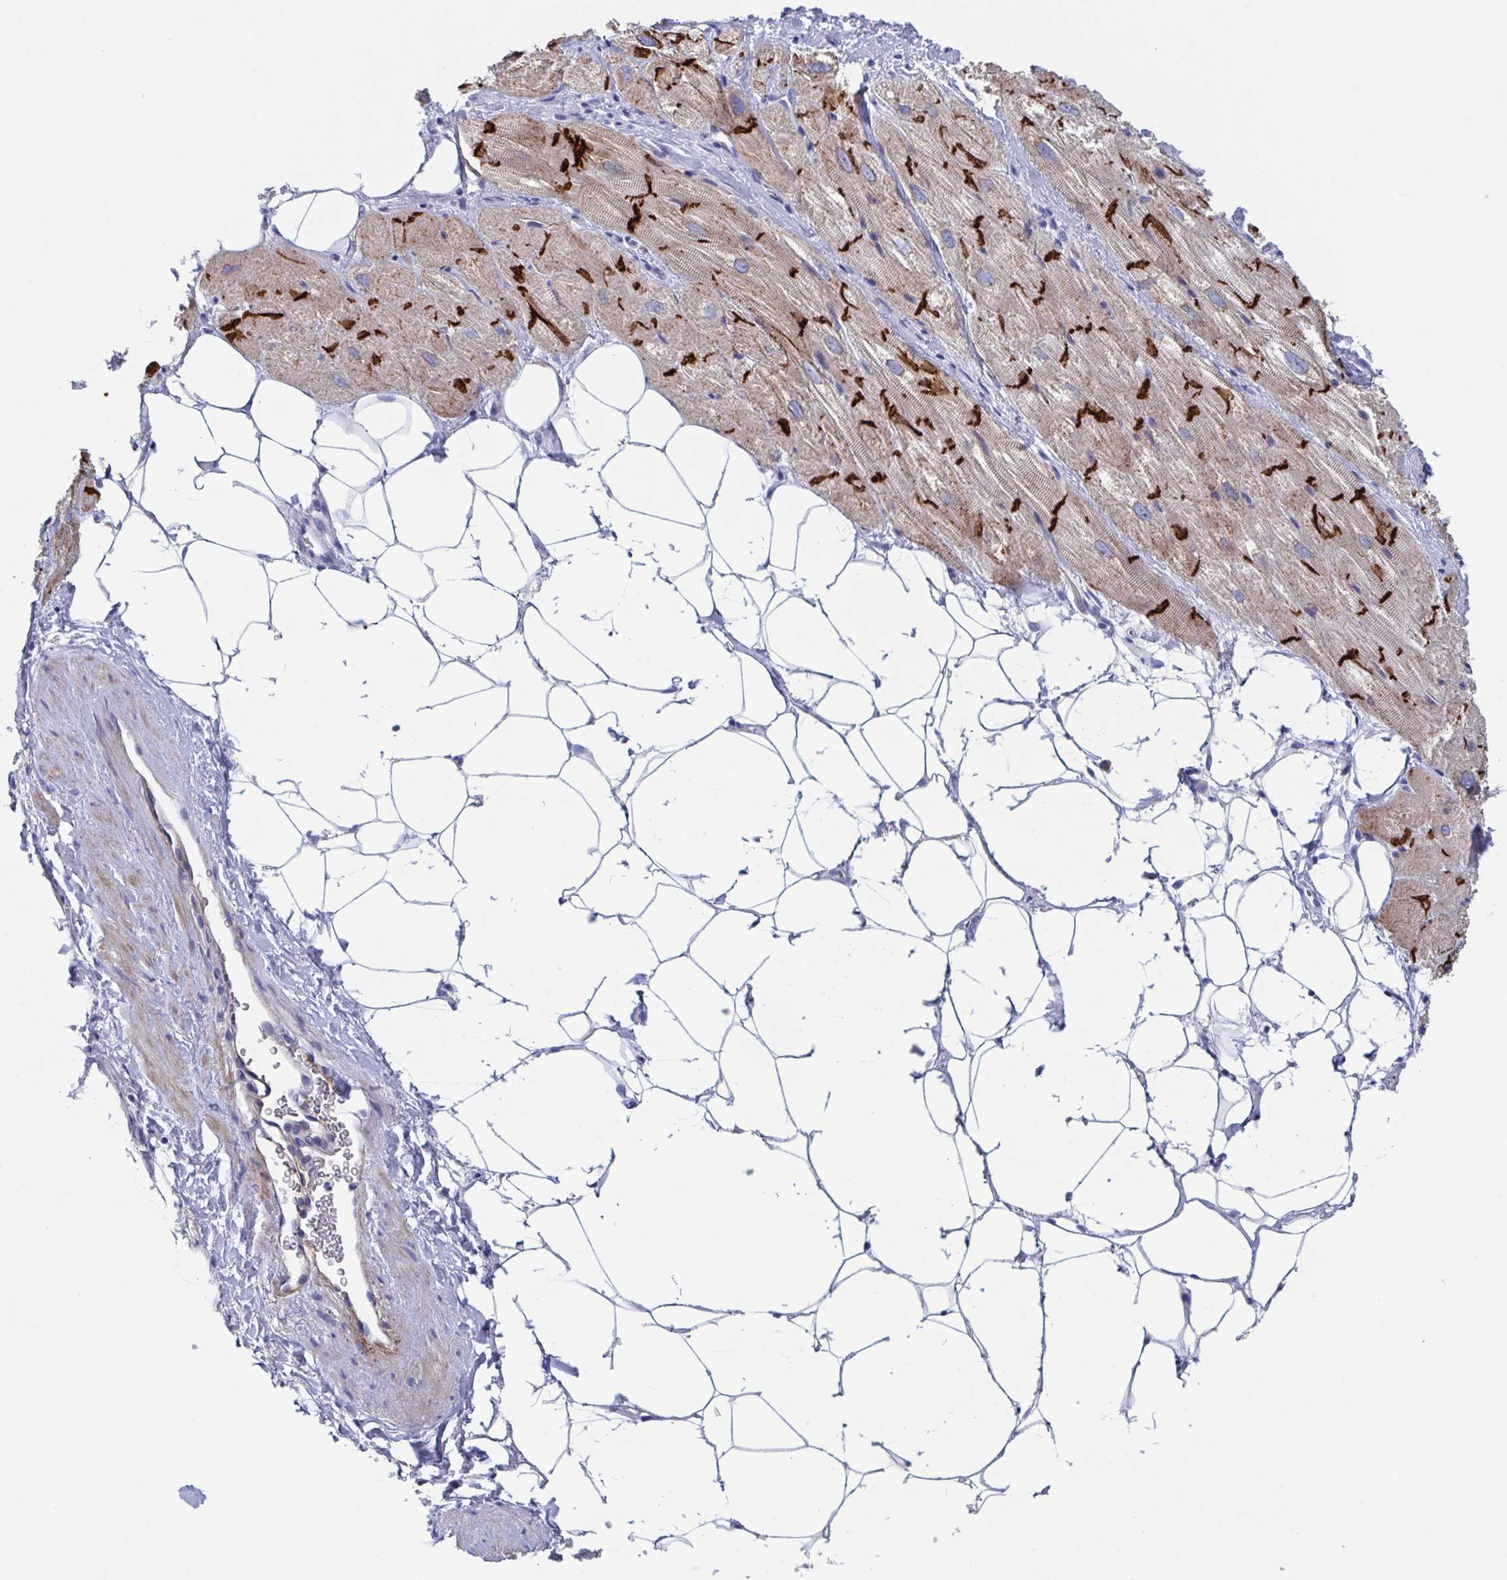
{"staining": {"intensity": "strong", "quantity": ">75%", "location": "cytoplasmic/membranous"}, "tissue": "heart muscle", "cell_type": "Cardiomyocytes", "image_type": "normal", "snomed": [{"axis": "morphology", "description": "Normal tissue, NOS"}, {"axis": "topography", "description": "Heart"}], "caption": "This image reveals immunohistochemistry (IHC) staining of unremarkable human heart muscle, with high strong cytoplasmic/membranous expression in about >75% of cardiomyocytes.", "gene": "CDH2", "patient": {"sex": "male", "age": 62}}